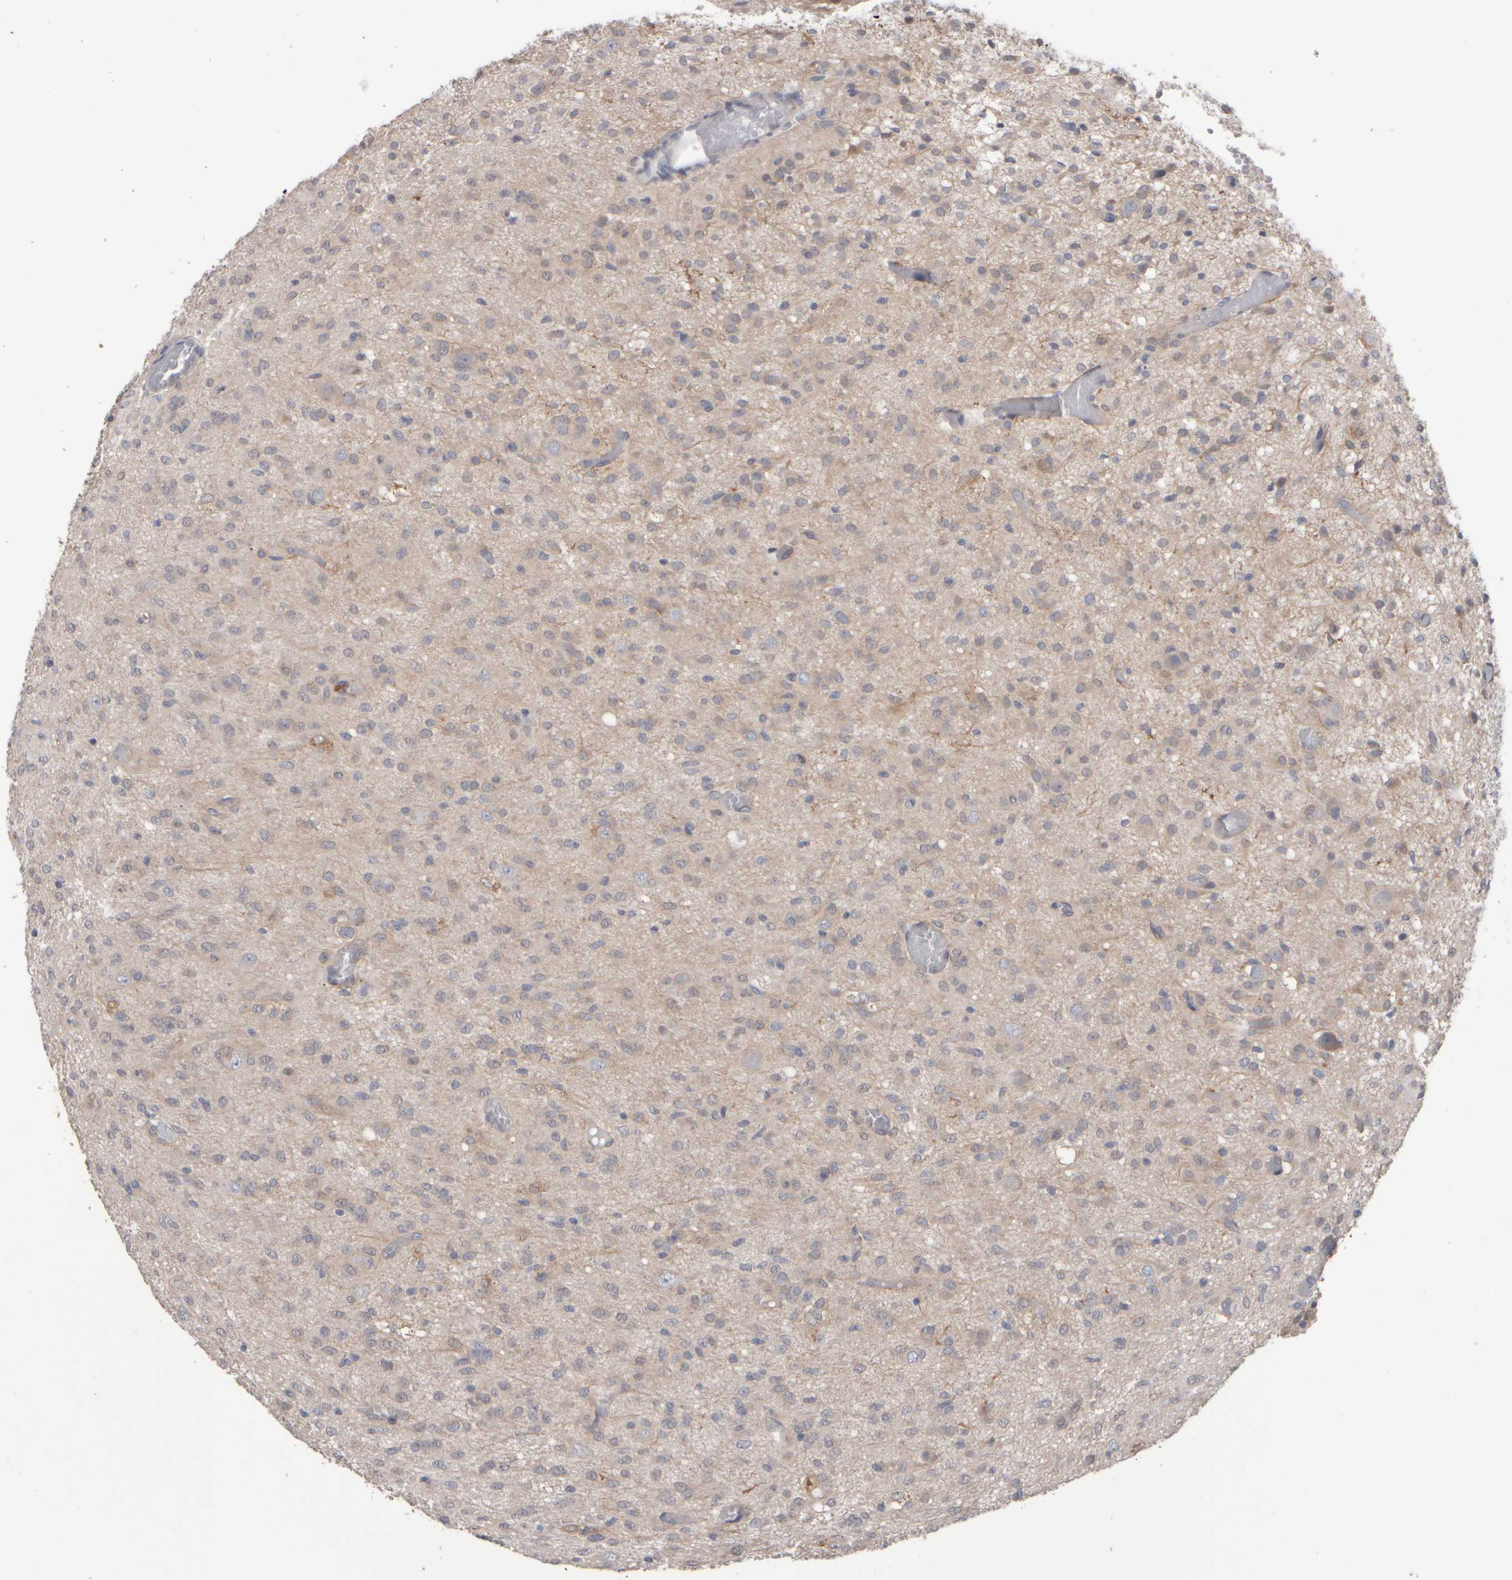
{"staining": {"intensity": "weak", "quantity": "<25%", "location": "cytoplasmic/membranous"}, "tissue": "glioma", "cell_type": "Tumor cells", "image_type": "cancer", "snomed": [{"axis": "morphology", "description": "Glioma, malignant, High grade"}, {"axis": "topography", "description": "Brain"}], "caption": "Human high-grade glioma (malignant) stained for a protein using immunohistochemistry (IHC) shows no positivity in tumor cells.", "gene": "EPHX2", "patient": {"sex": "female", "age": 59}}